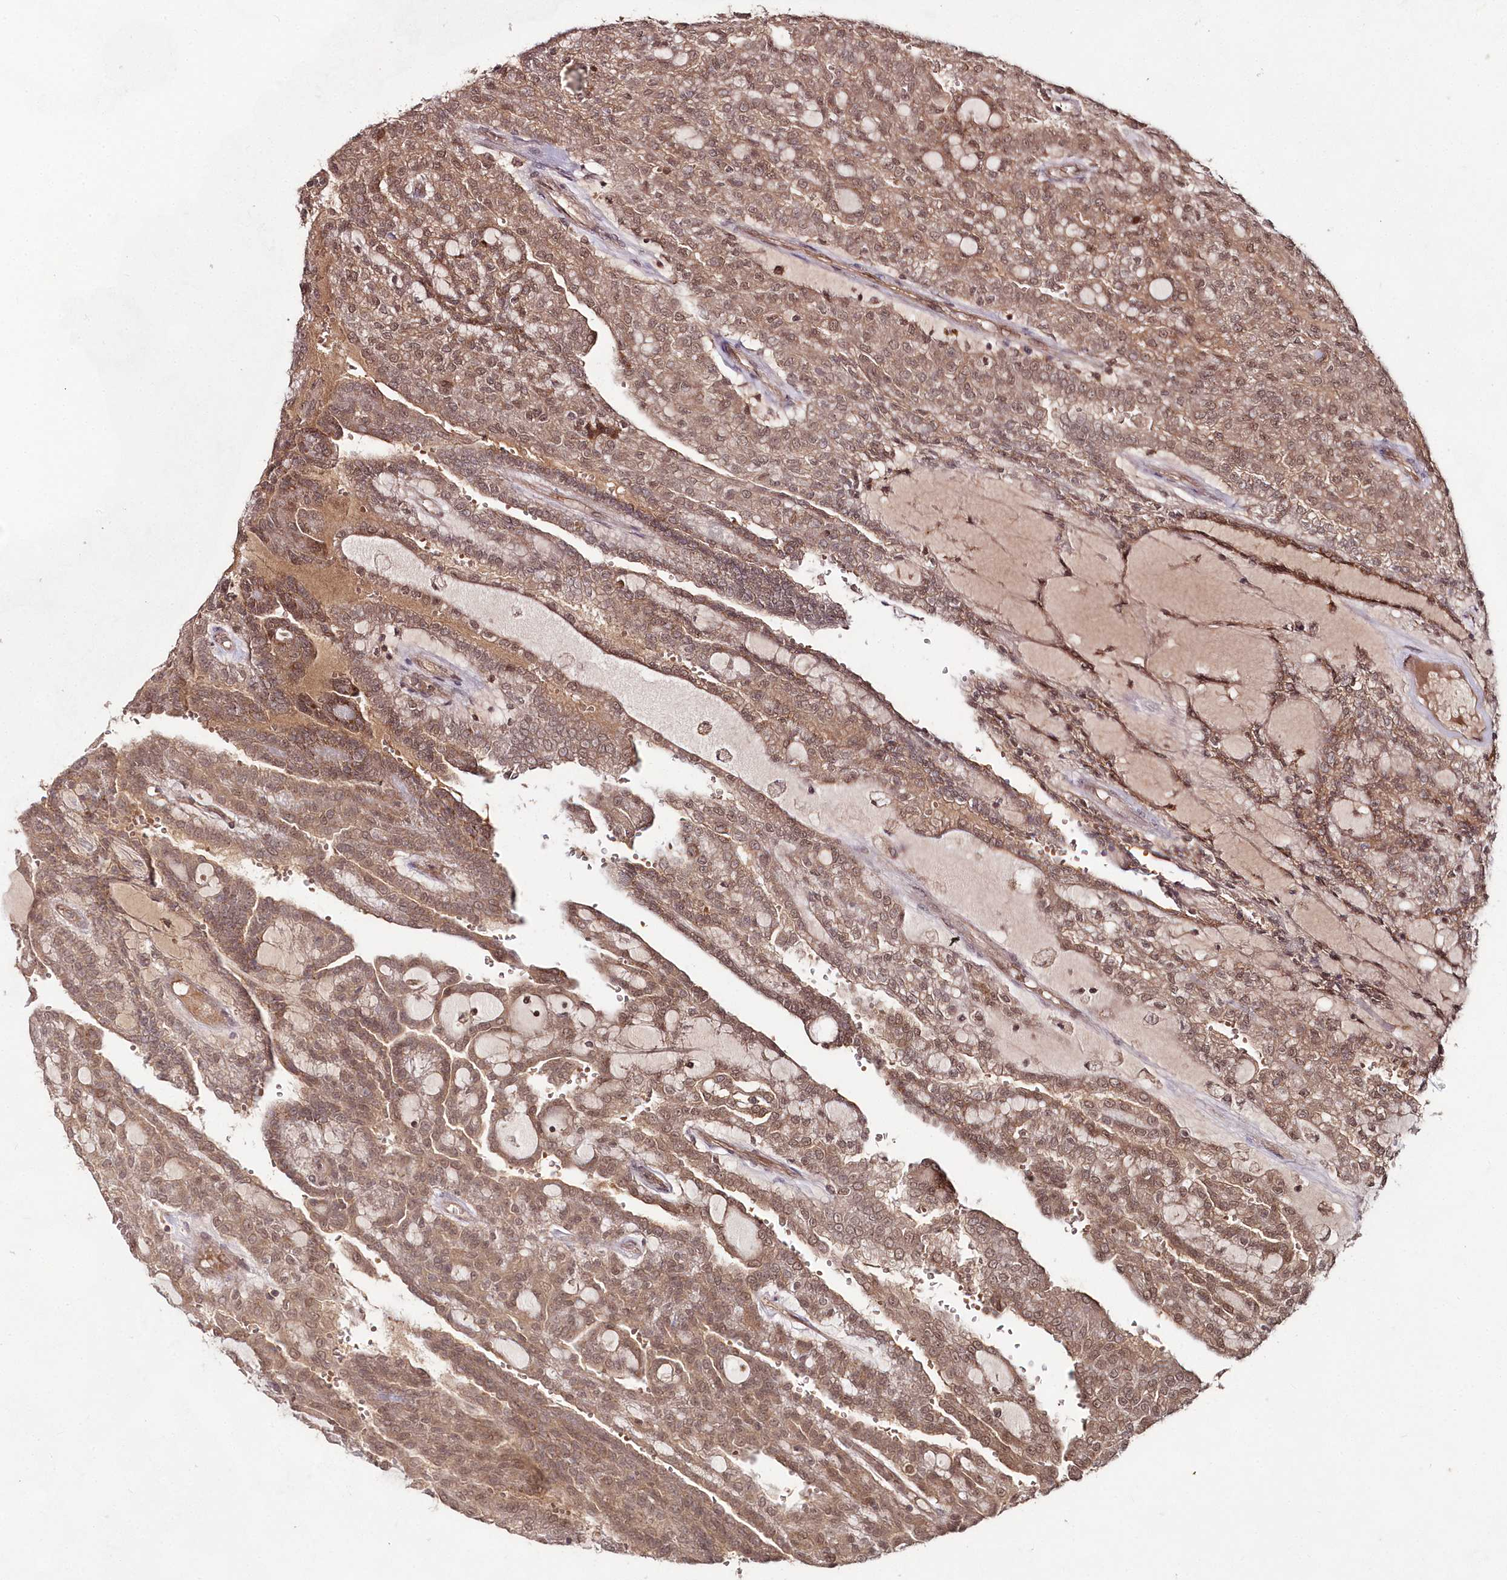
{"staining": {"intensity": "moderate", "quantity": ">75%", "location": "cytoplasmic/membranous,nuclear"}, "tissue": "renal cancer", "cell_type": "Tumor cells", "image_type": "cancer", "snomed": [{"axis": "morphology", "description": "Adenocarcinoma, NOS"}, {"axis": "topography", "description": "Kidney"}], "caption": "The histopathology image displays a brown stain indicating the presence of a protein in the cytoplasmic/membranous and nuclear of tumor cells in renal adenocarcinoma.", "gene": "IMPA1", "patient": {"sex": "male", "age": 63}}